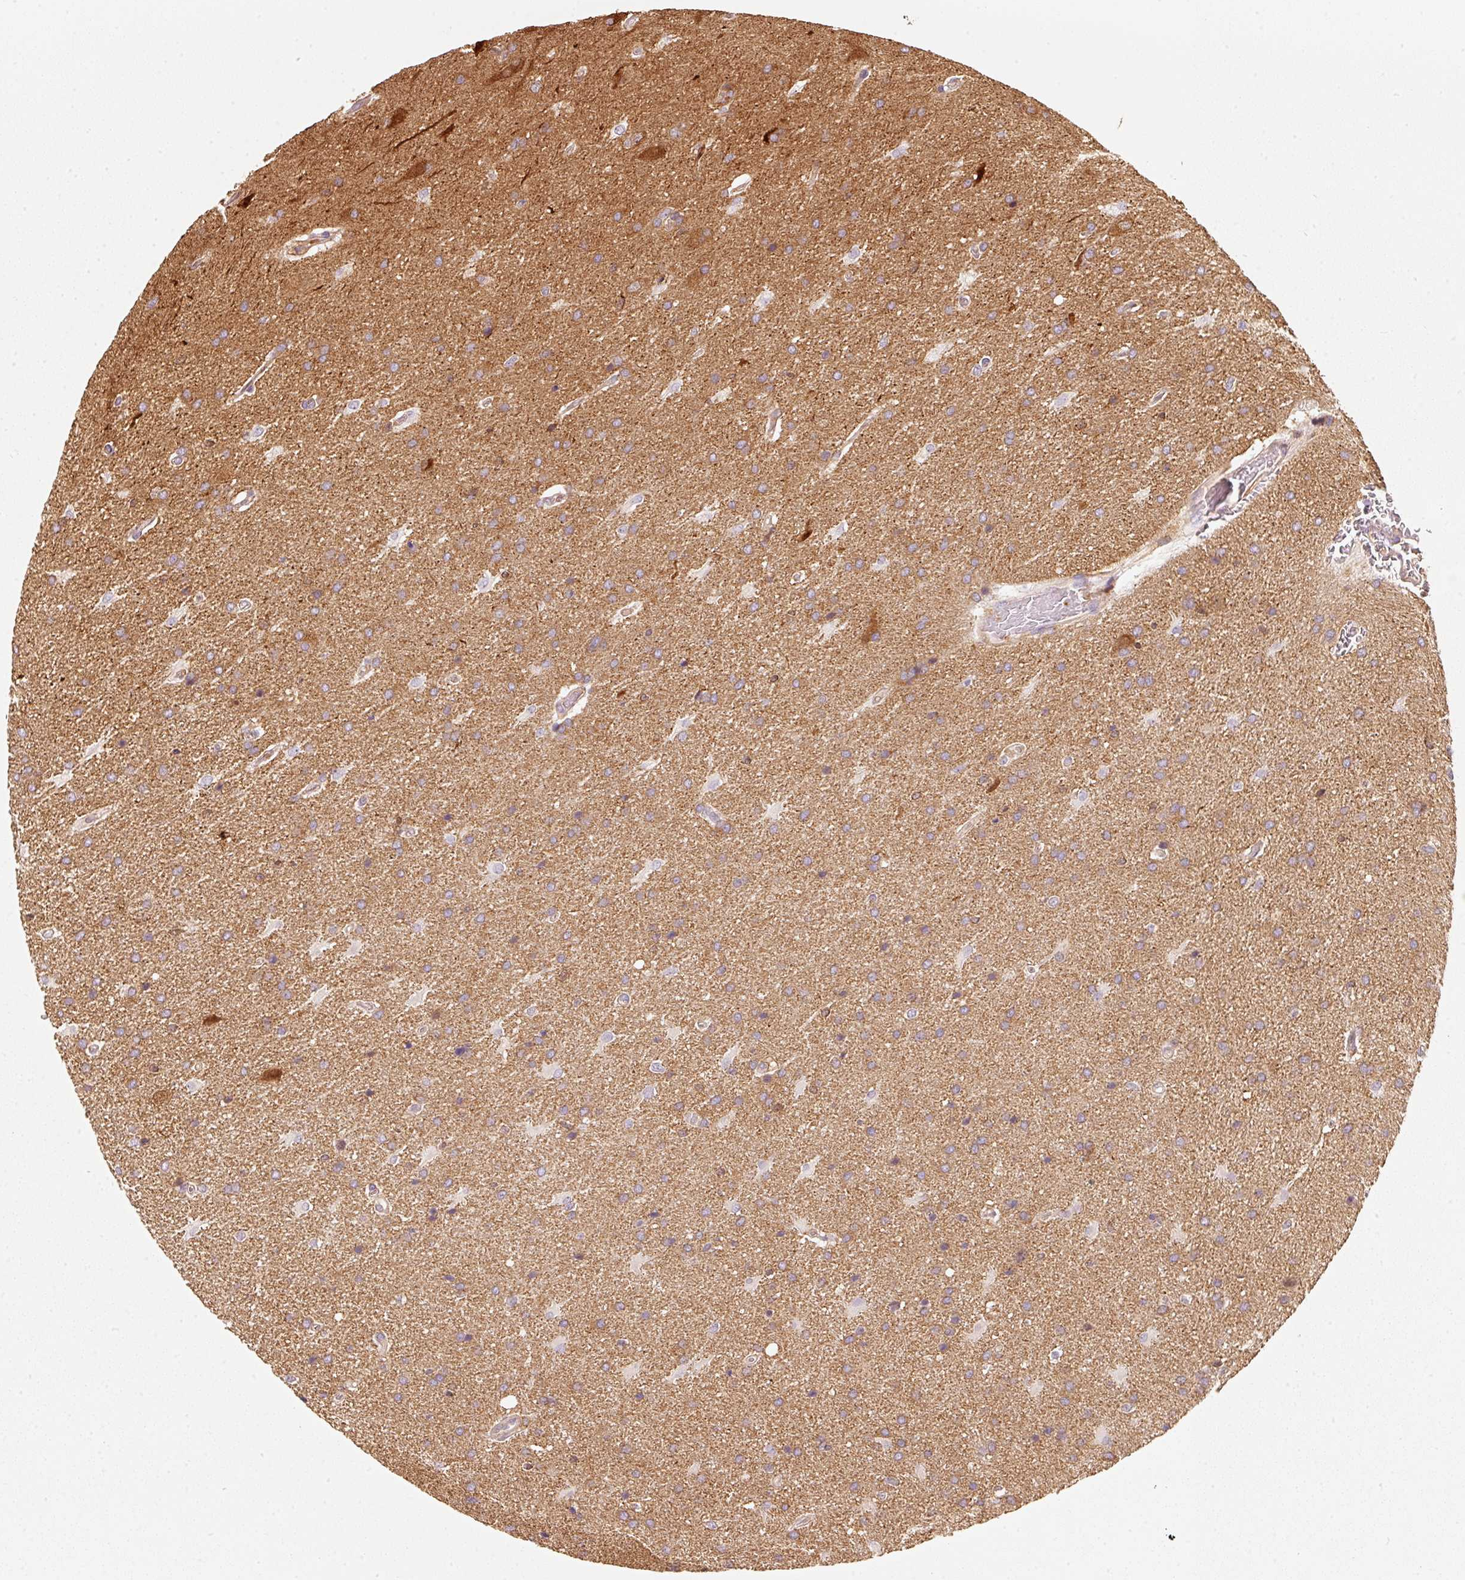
{"staining": {"intensity": "moderate", "quantity": ">75%", "location": "cytoplasmic/membranous"}, "tissue": "glioma", "cell_type": "Tumor cells", "image_type": "cancer", "snomed": [{"axis": "morphology", "description": "Glioma, malignant, High grade"}, {"axis": "topography", "description": "Brain"}], "caption": "Immunohistochemistry photomicrograph of neoplastic tissue: human malignant glioma (high-grade) stained using IHC demonstrates medium levels of moderate protein expression localized specifically in the cytoplasmic/membranous of tumor cells, appearing as a cytoplasmic/membranous brown color.", "gene": "IQGAP2", "patient": {"sex": "male", "age": 56}}